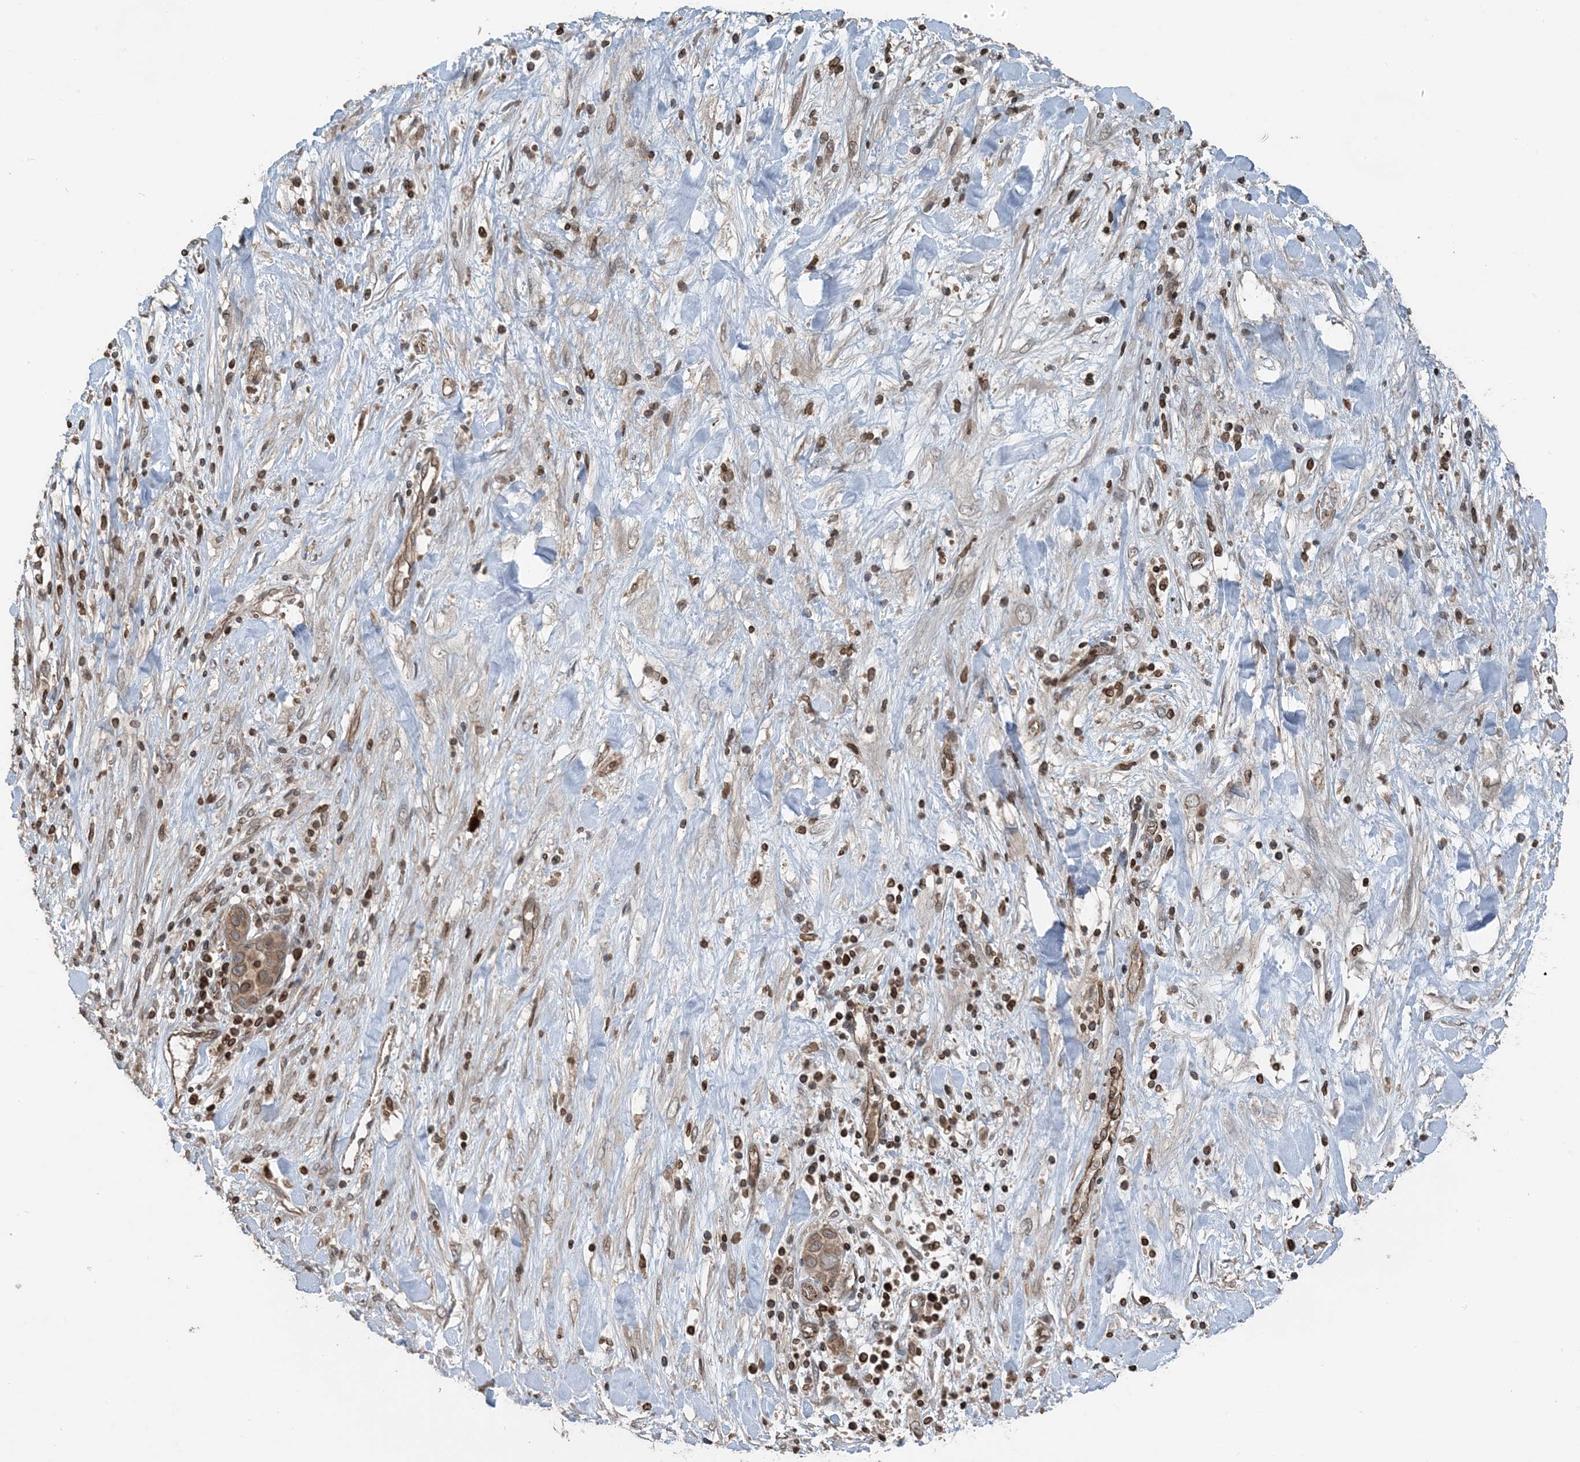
{"staining": {"intensity": "moderate", "quantity": ">75%", "location": "cytoplasmic/membranous,nuclear"}, "tissue": "liver cancer", "cell_type": "Tumor cells", "image_type": "cancer", "snomed": [{"axis": "morphology", "description": "Cholangiocarcinoma"}, {"axis": "topography", "description": "Liver"}], "caption": "Liver cancer stained for a protein (brown) shows moderate cytoplasmic/membranous and nuclear positive staining in about >75% of tumor cells.", "gene": "ZFAND2B", "patient": {"sex": "female", "age": 52}}